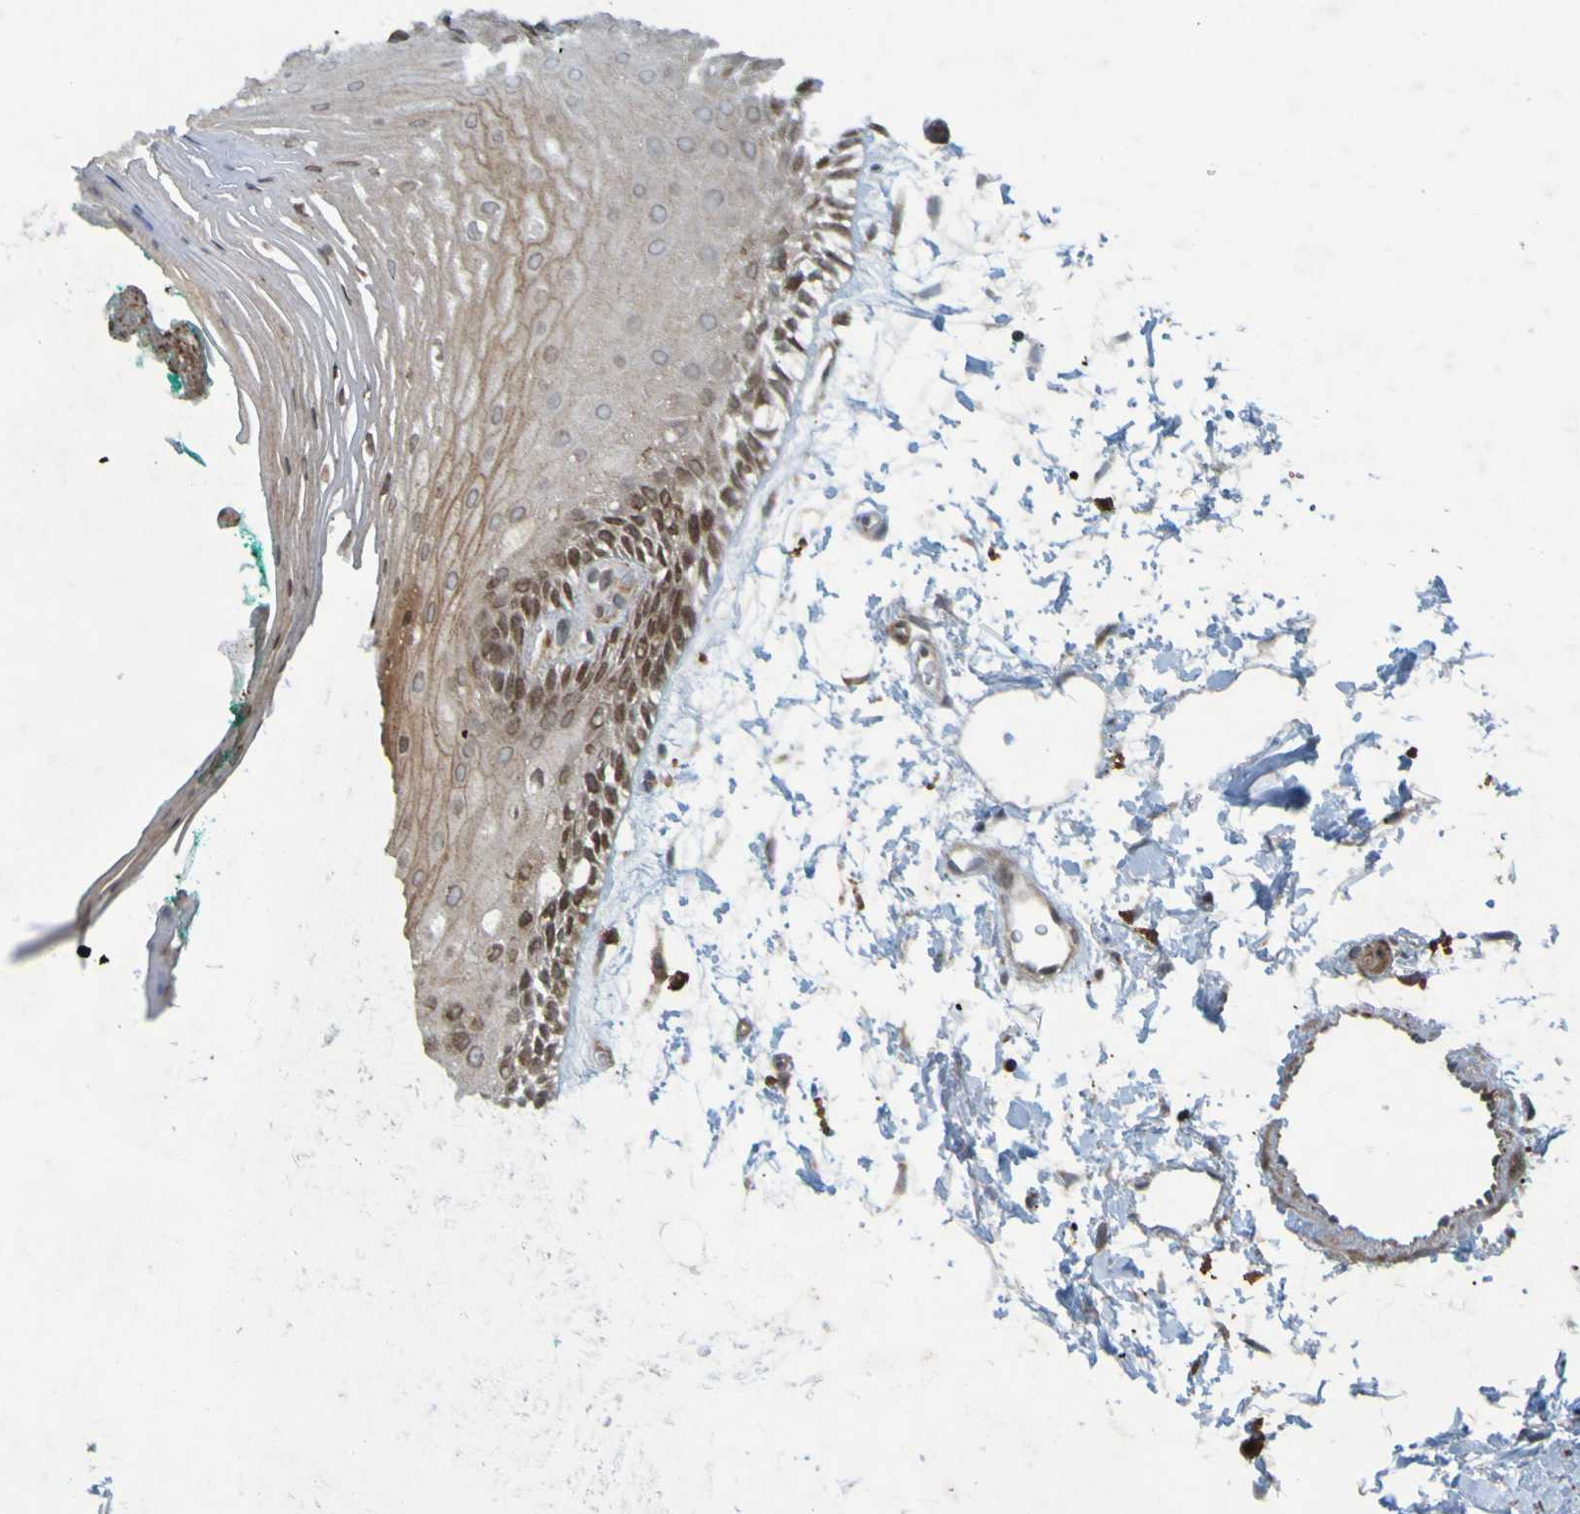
{"staining": {"intensity": "moderate", "quantity": ">75%", "location": "cytoplasmic/membranous"}, "tissue": "oral mucosa", "cell_type": "Squamous epithelial cells", "image_type": "normal", "snomed": [{"axis": "morphology", "description": "Normal tissue, NOS"}, {"axis": "topography", "description": "Skeletal muscle"}, {"axis": "topography", "description": "Oral tissue"}, {"axis": "topography", "description": "Peripheral nerve tissue"}], "caption": "Protein positivity by immunohistochemistry (IHC) demonstrates moderate cytoplasmic/membranous positivity in about >75% of squamous epithelial cells in normal oral mucosa.", "gene": "GUCY1A1", "patient": {"sex": "female", "age": 84}}